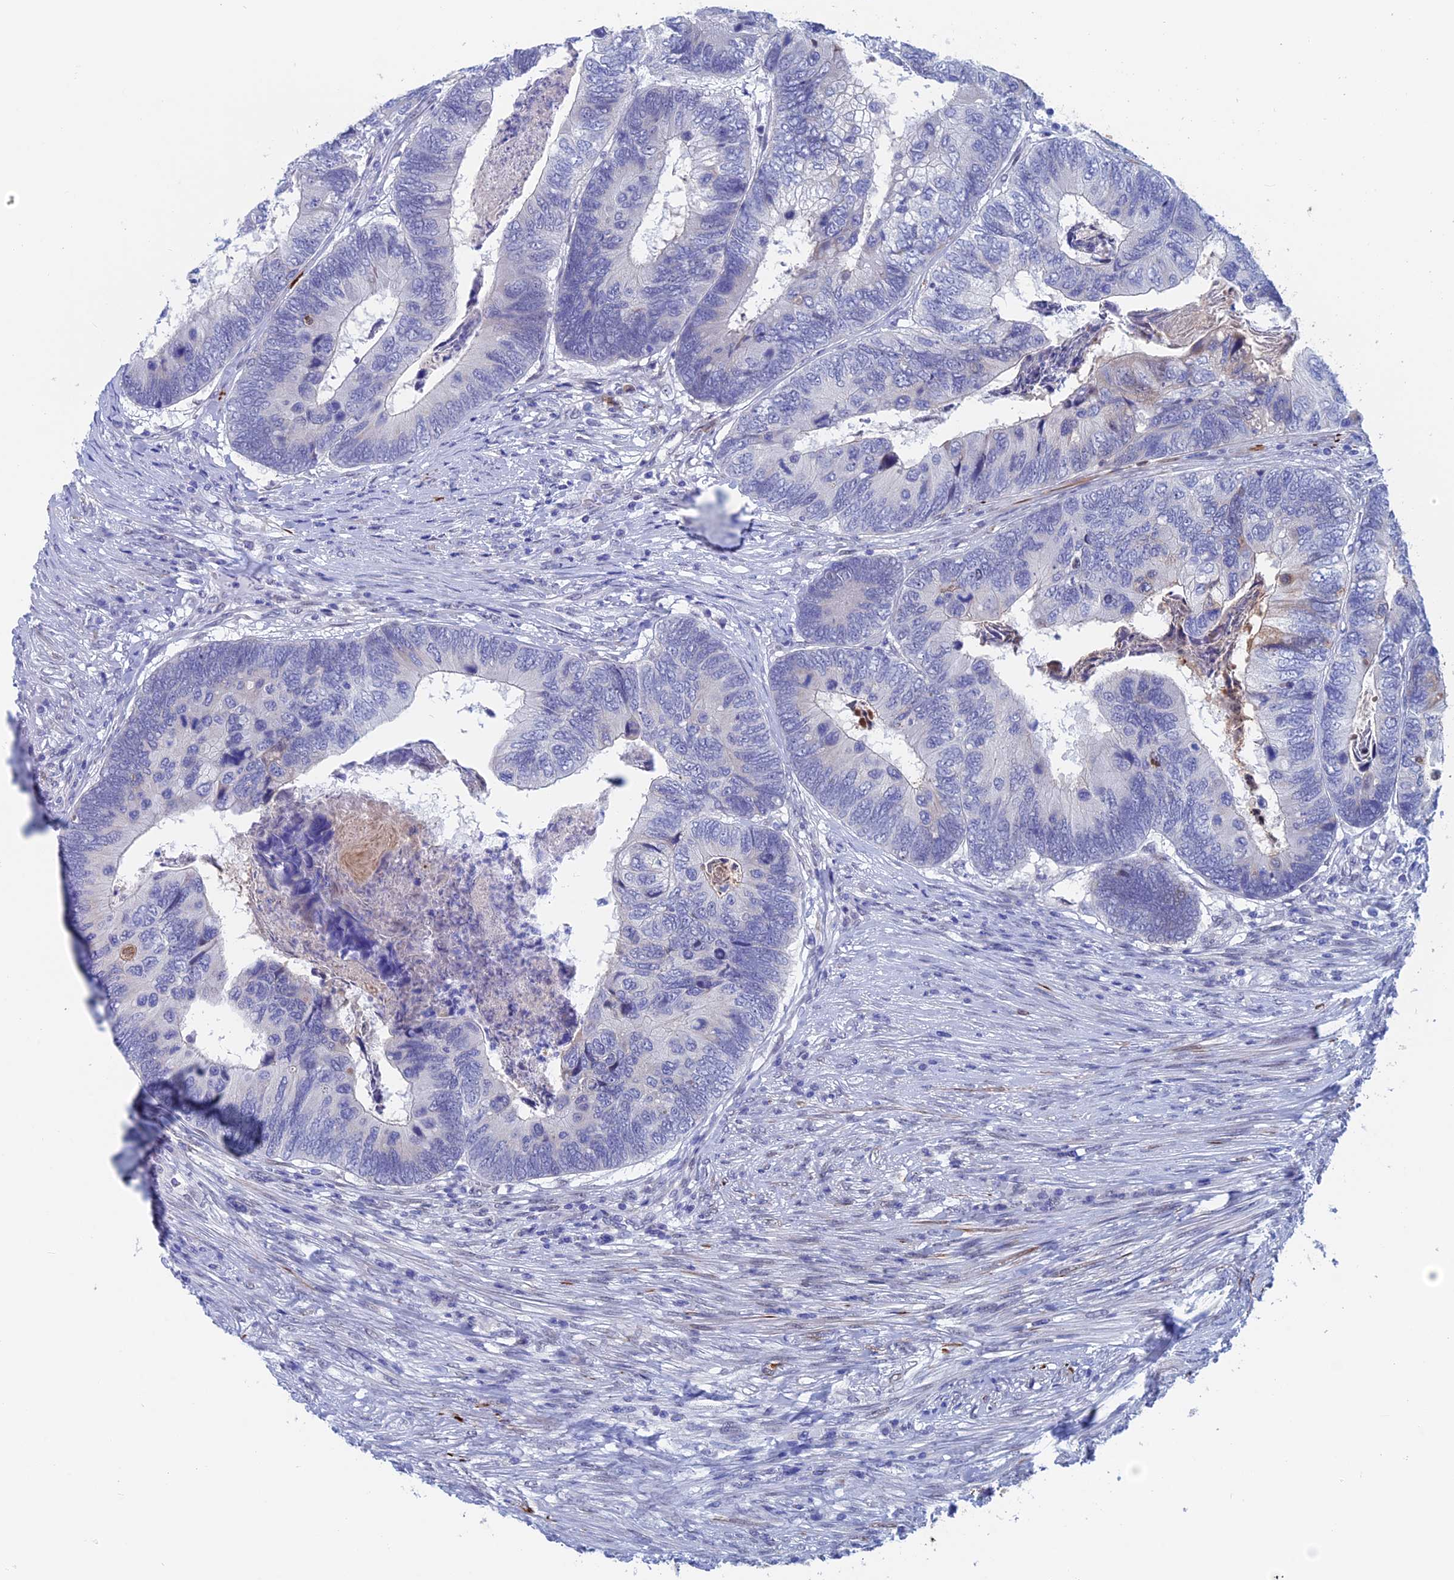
{"staining": {"intensity": "negative", "quantity": "none", "location": "none"}, "tissue": "colorectal cancer", "cell_type": "Tumor cells", "image_type": "cancer", "snomed": [{"axis": "morphology", "description": "Adenocarcinoma, NOS"}, {"axis": "topography", "description": "Colon"}], "caption": "This is an immunohistochemistry image of colorectal cancer. There is no staining in tumor cells.", "gene": "WDR83", "patient": {"sex": "female", "age": 67}}